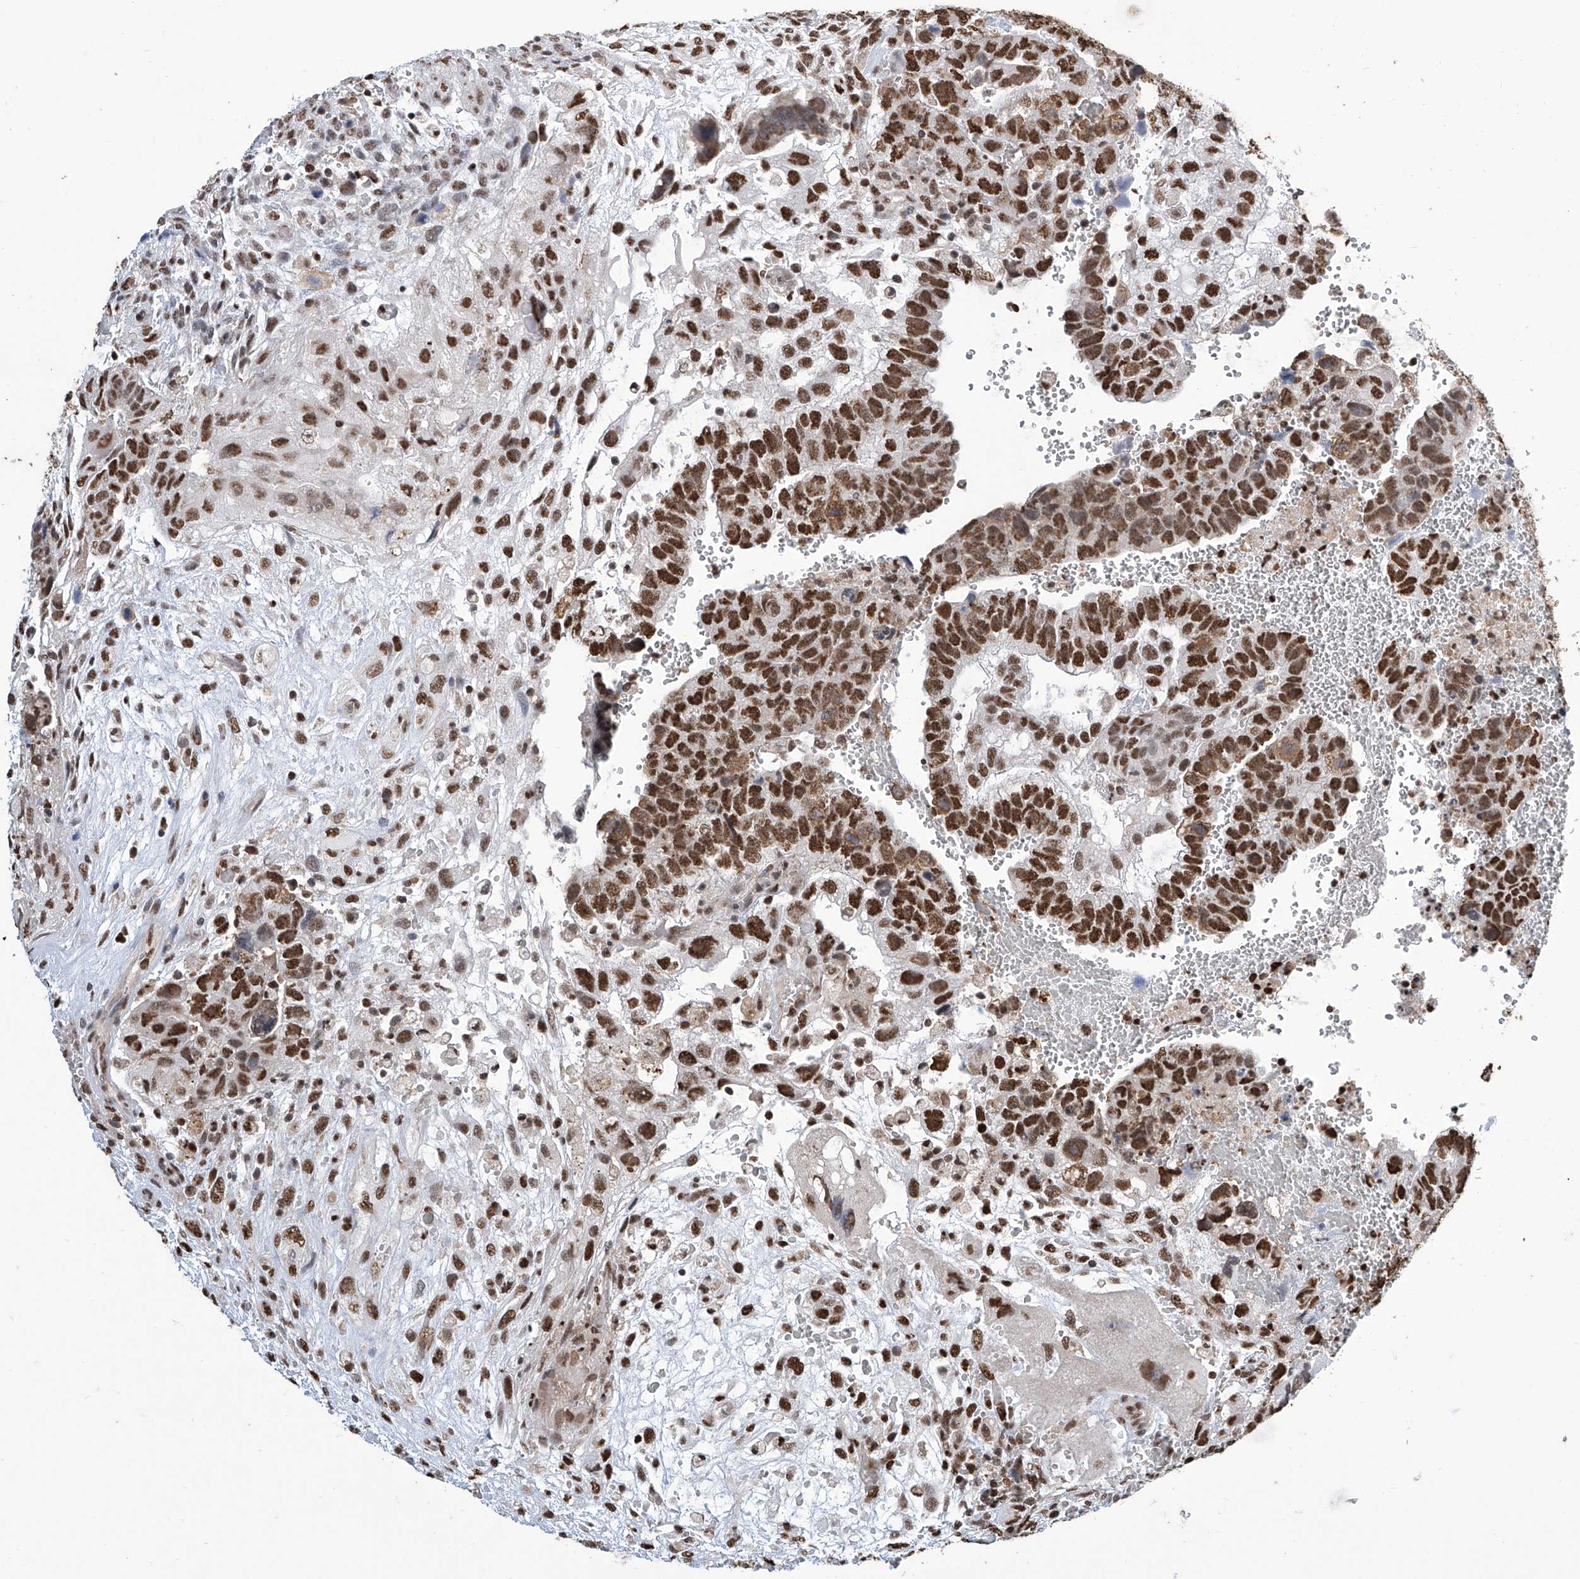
{"staining": {"intensity": "strong", "quantity": ">75%", "location": "nuclear"}, "tissue": "testis cancer", "cell_type": "Tumor cells", "image_type": "cancer", "snomed": [{"axis": "morphology", "description": "Carcinoma, Embryonal, NOS"}, {"axis": "topography", "description": "Testis"}], "caption": "Immunohistochemistry image of neoplastic tissue: testis embryonal carcinoma stained using IHC demonstrates high levels of strong protein expression localized specifically in the nuclear of tumor cells, appearing as a nuclear brown color.", "gene": "SREBF2", "patient": {"sex": "male", "age": 37}}